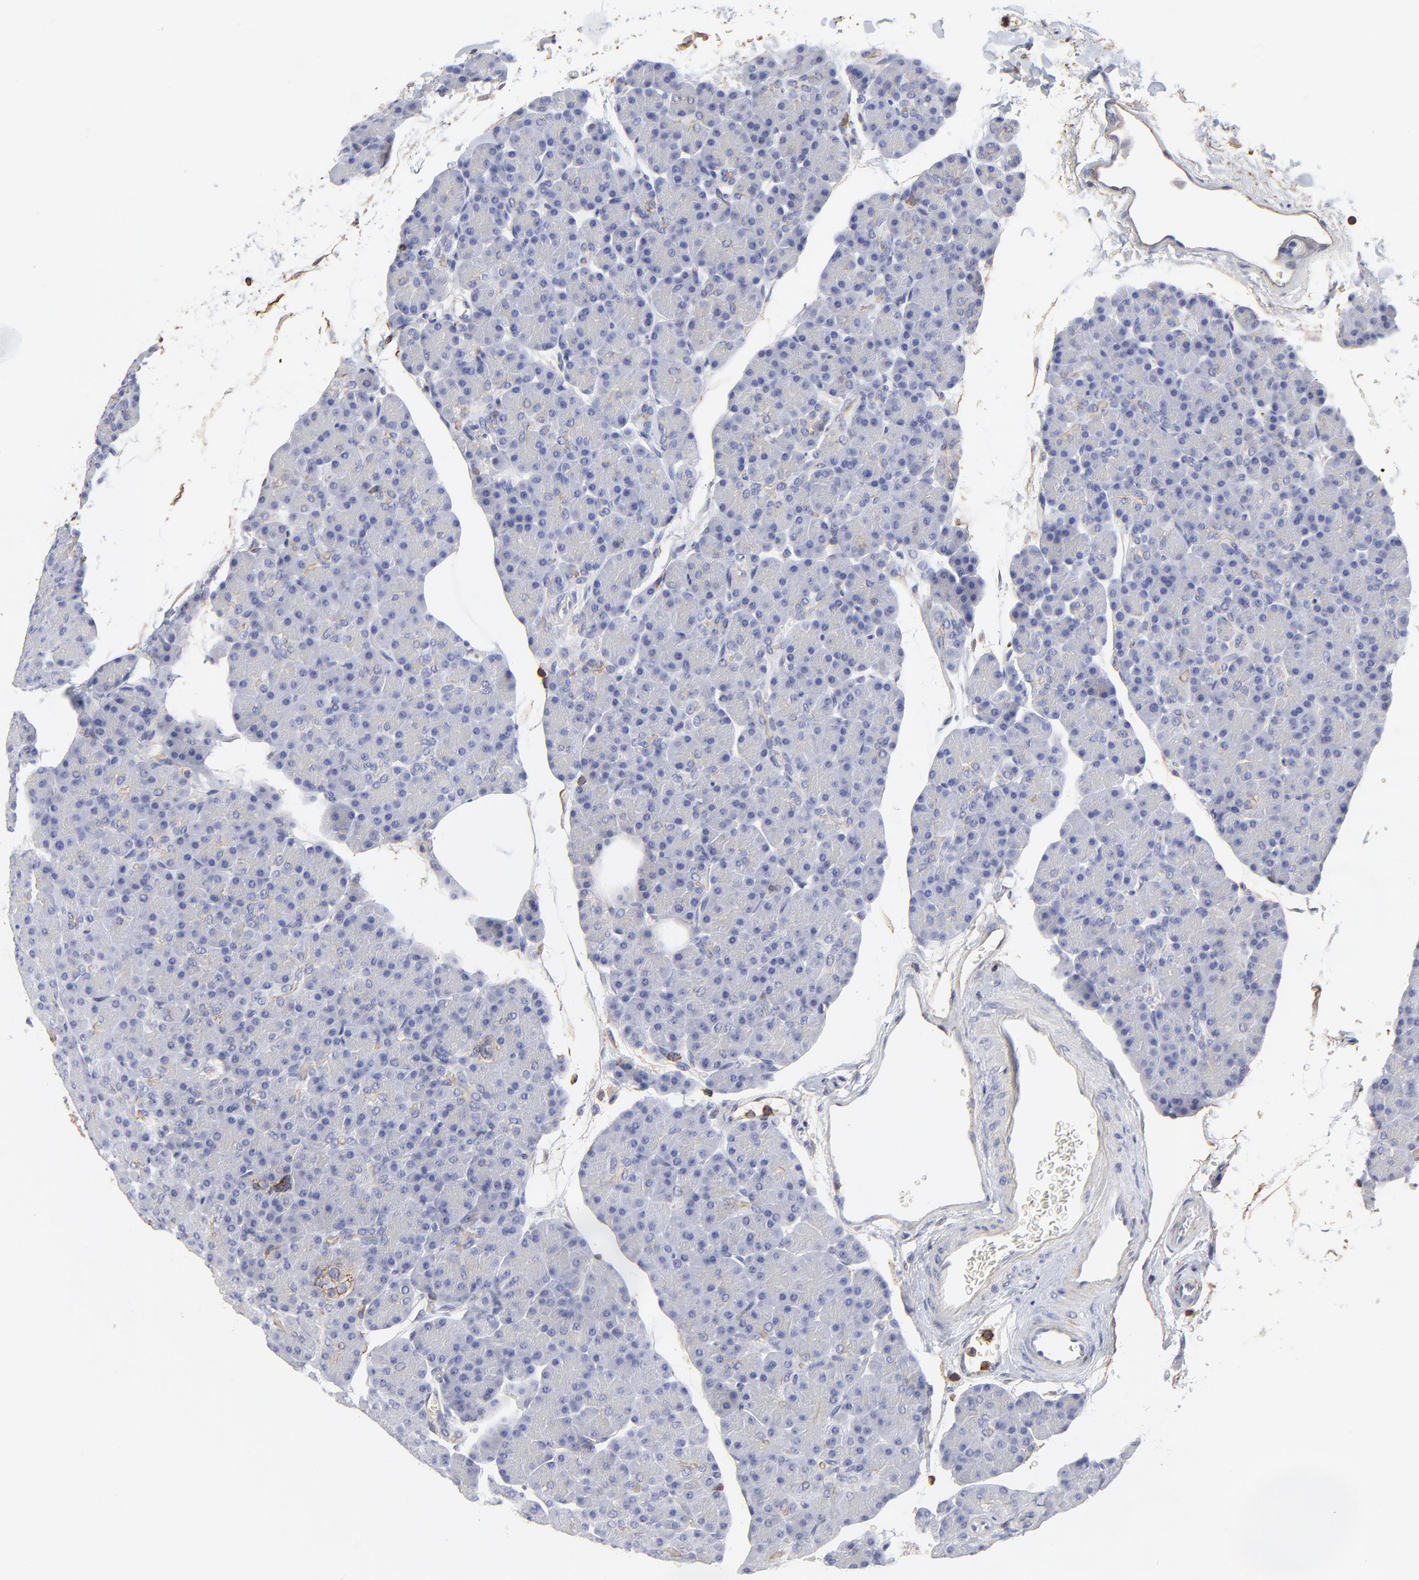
{"staining": {"intensity": "negative", "quantity": "none", "location": "none"}, "tissue": "pancreas", "cell_type": "Exocrine glandular cells", "image_type": "normal", "snomed": [{"axis": "morphology", "description": "Normal tissue, NOS"}, {"axis": "topography", "description": "Pancreas"}], "caption": "An IHC histopathology image of benign pancreas is shown. There is no staining in exocrine glandular cells of pancreas. Brightfield microscopy of immunohistochemistry stained with DAB (brown) and hematoxylin (blue), captured at high magnification.", "gene": "ANXA6", "patient": {"sex": "female", "age": 43}}